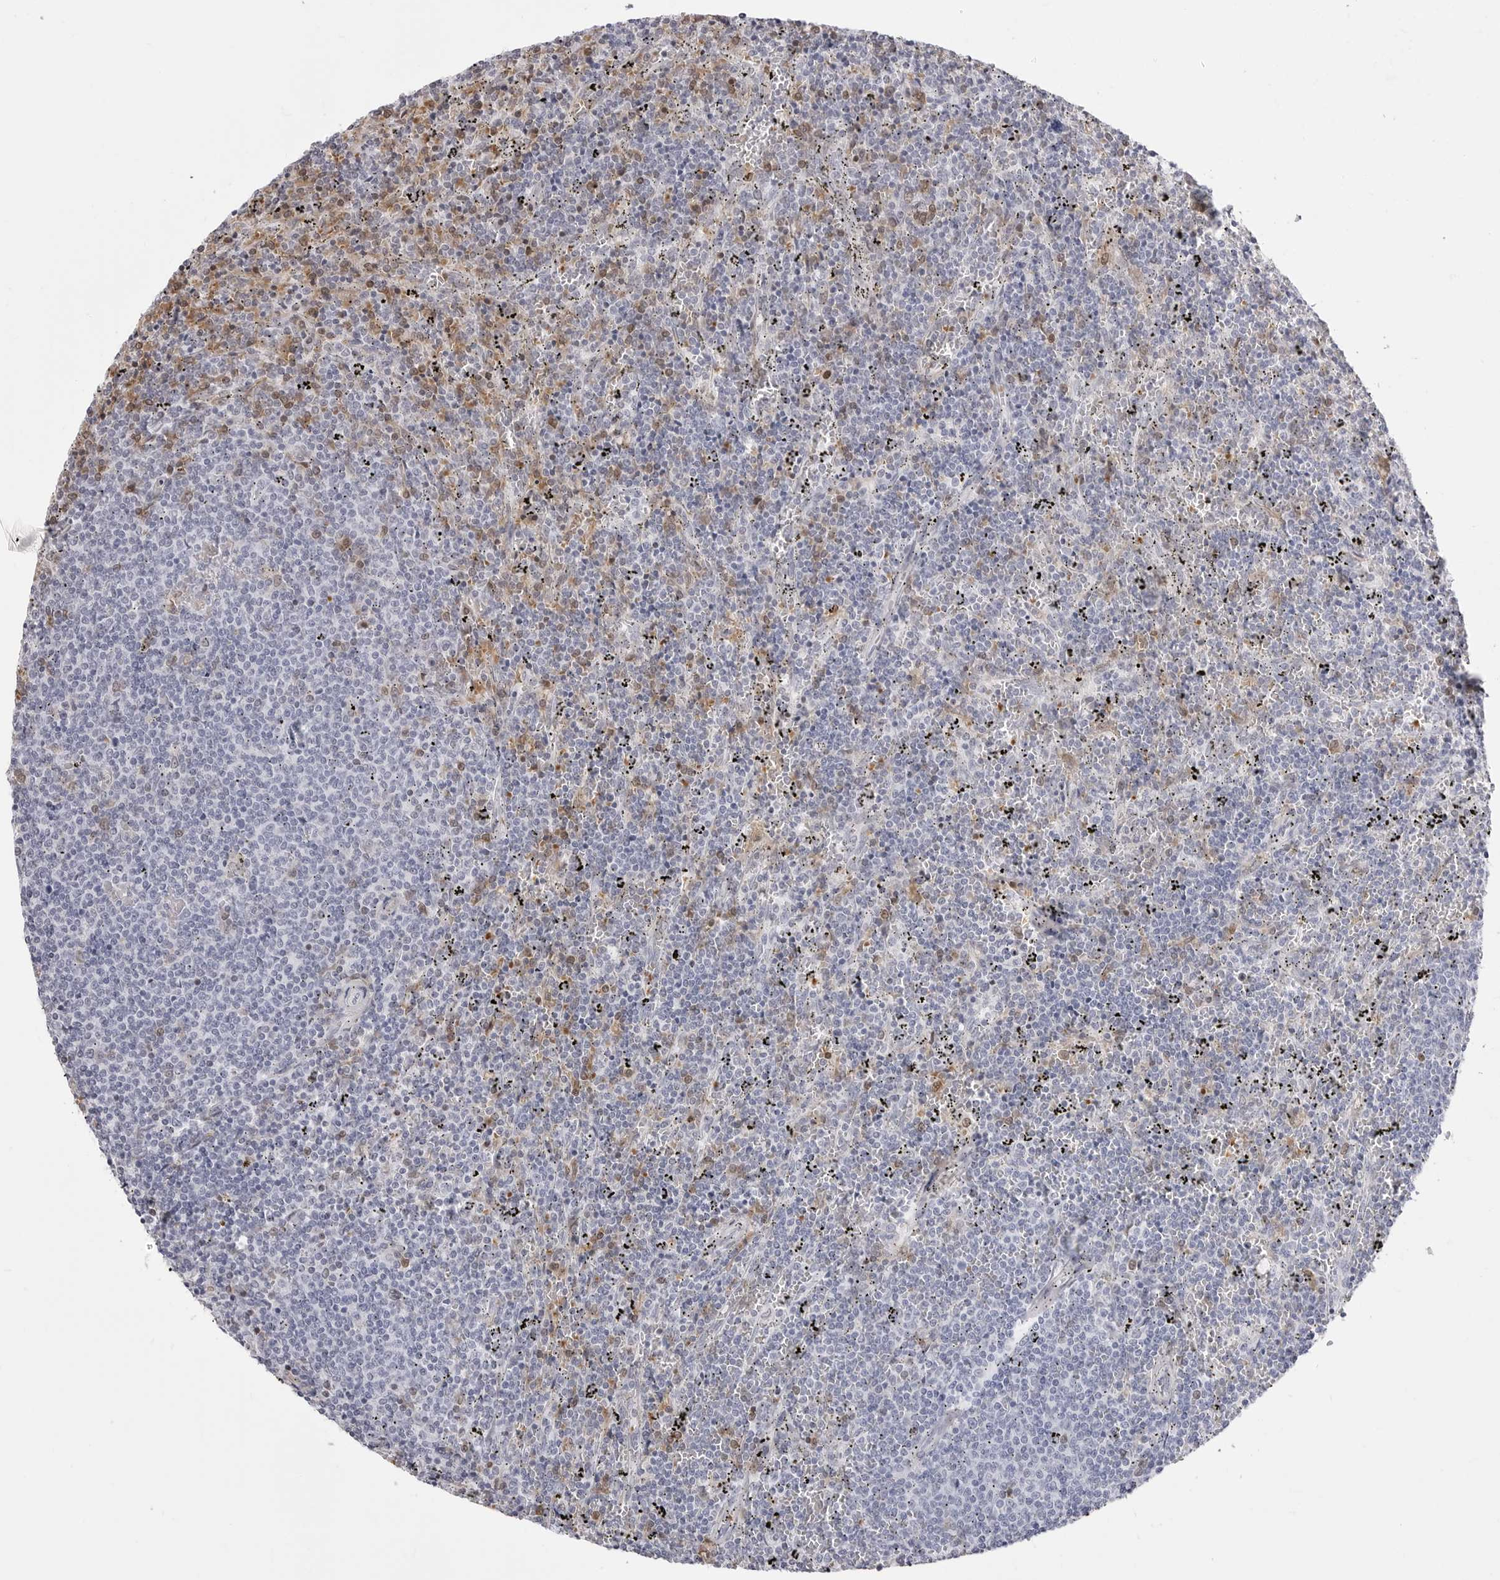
{"staining": {"intensity": "negative", "quantity": "none", "location": "none"}, "tissue": "lymphoma", "cell_type": "Tumor cells", "image_type": "cancer", "snomed": [{"axis": "morphology", "description": "Malignant lymphoma, non-Hodgkin's type, Low grade"}, {"axis": "topography", "description": "Spleen"}], "caption": "Tumor cells are negative for brown protein staining in low-grade malignant lymphoma, non-Hodgkin's type. The staining was performed using DAB to visualize the protein expression in brown, while the nuclei were stained in blue with hematoxylin (Magnification: 20x).", "gene": "TSSK1B", "patient": {"sex": "female", "age": 50}}